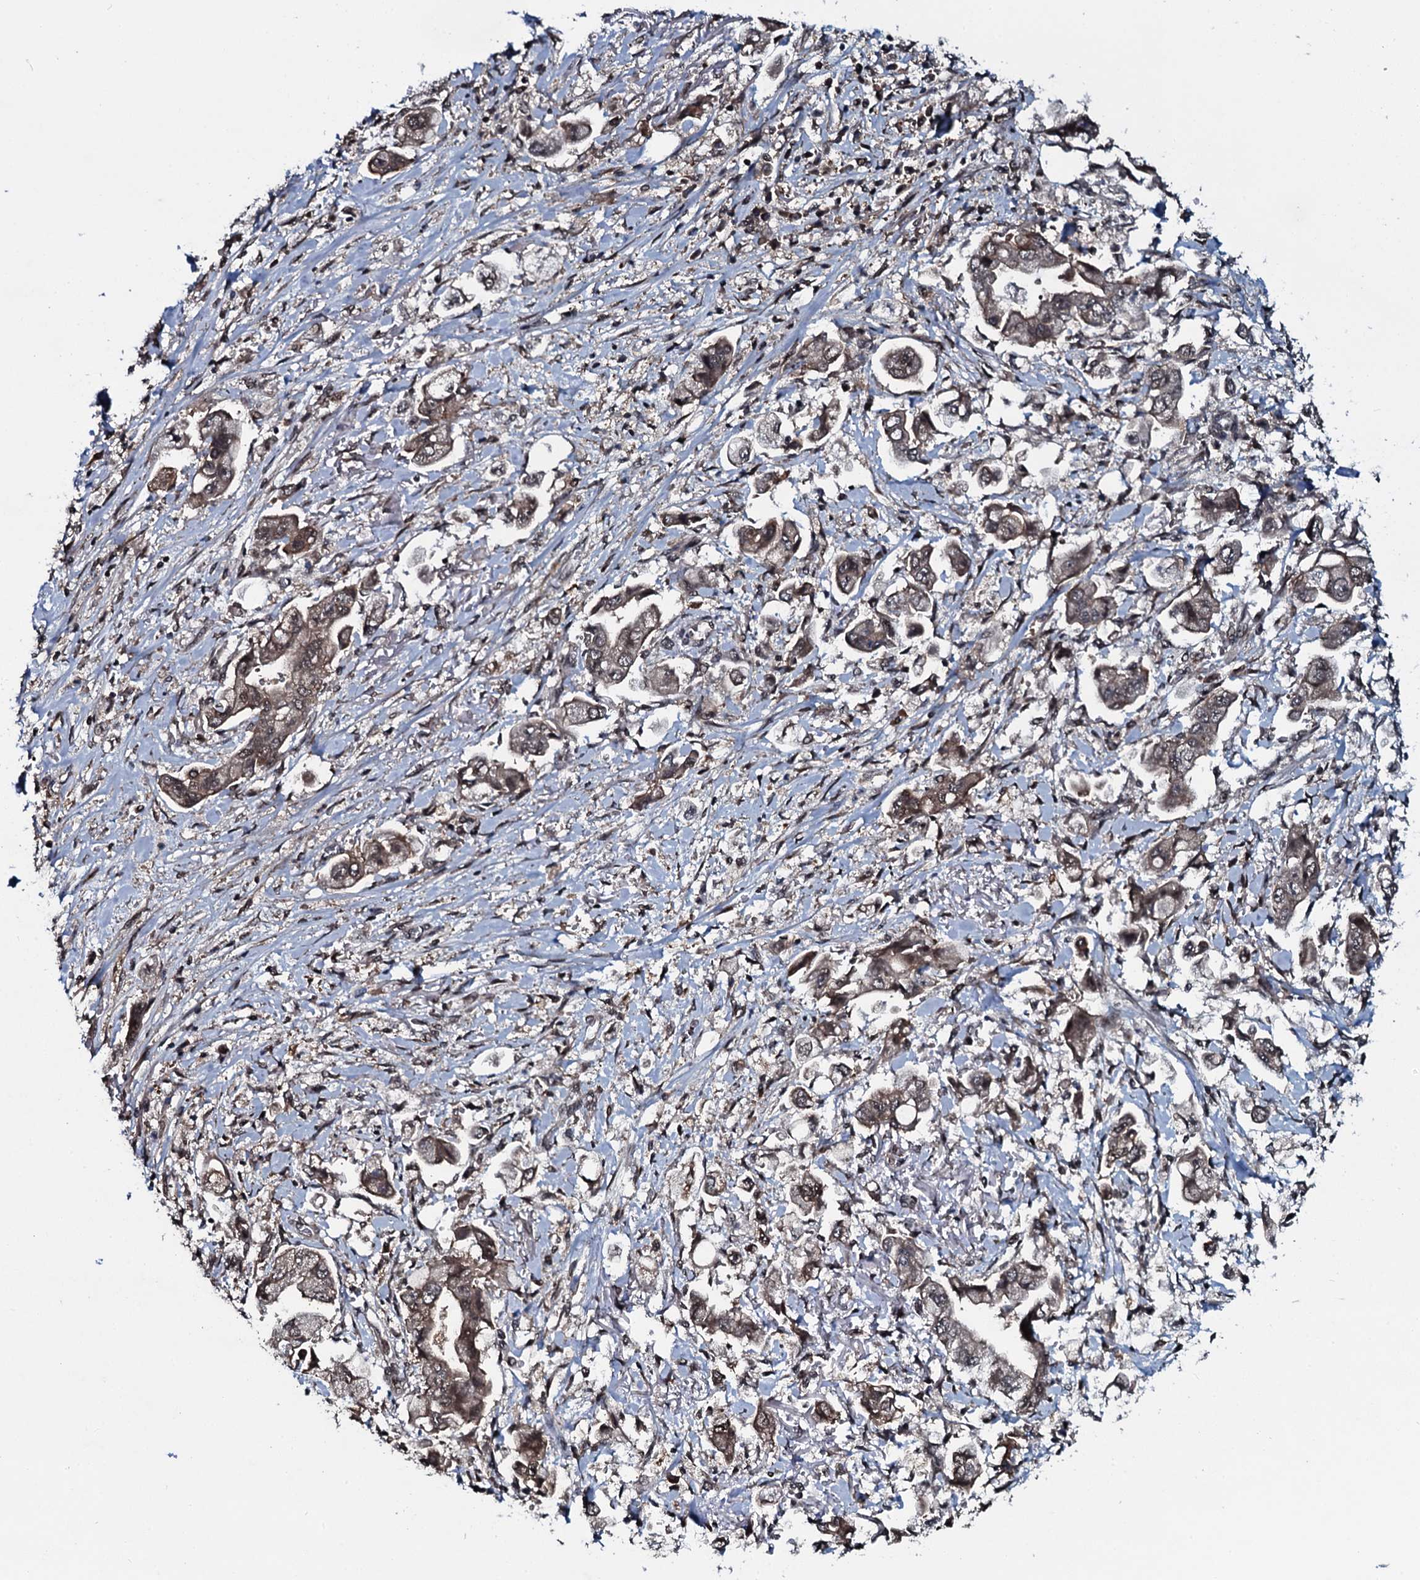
{"staining": {"intensity": "moderate", "quantity": ">75%", "location": "cytoplasmic/membranous,nuclear"}, "tissue": "stomach cancer", "cell_type": "Tumor cells", "image_type": "cancer", "snomed": [{"axis": "morphology", "description": "Adenocarcinoma, NOS"}, {"axis": "topography", "description": "Stomach"}], "caption": "Tumor cells demonstrate medium levels of moderate cytoplasmic/membranous and nuclear expression in about >75% of cells in human stomach cancer. (DAB (3,3'-diaminobenzidine) = brown stain, brightfield microscopy at high magnification).", "gene": "HDDC3", "patient": {"sex": "male", "age": 62}}